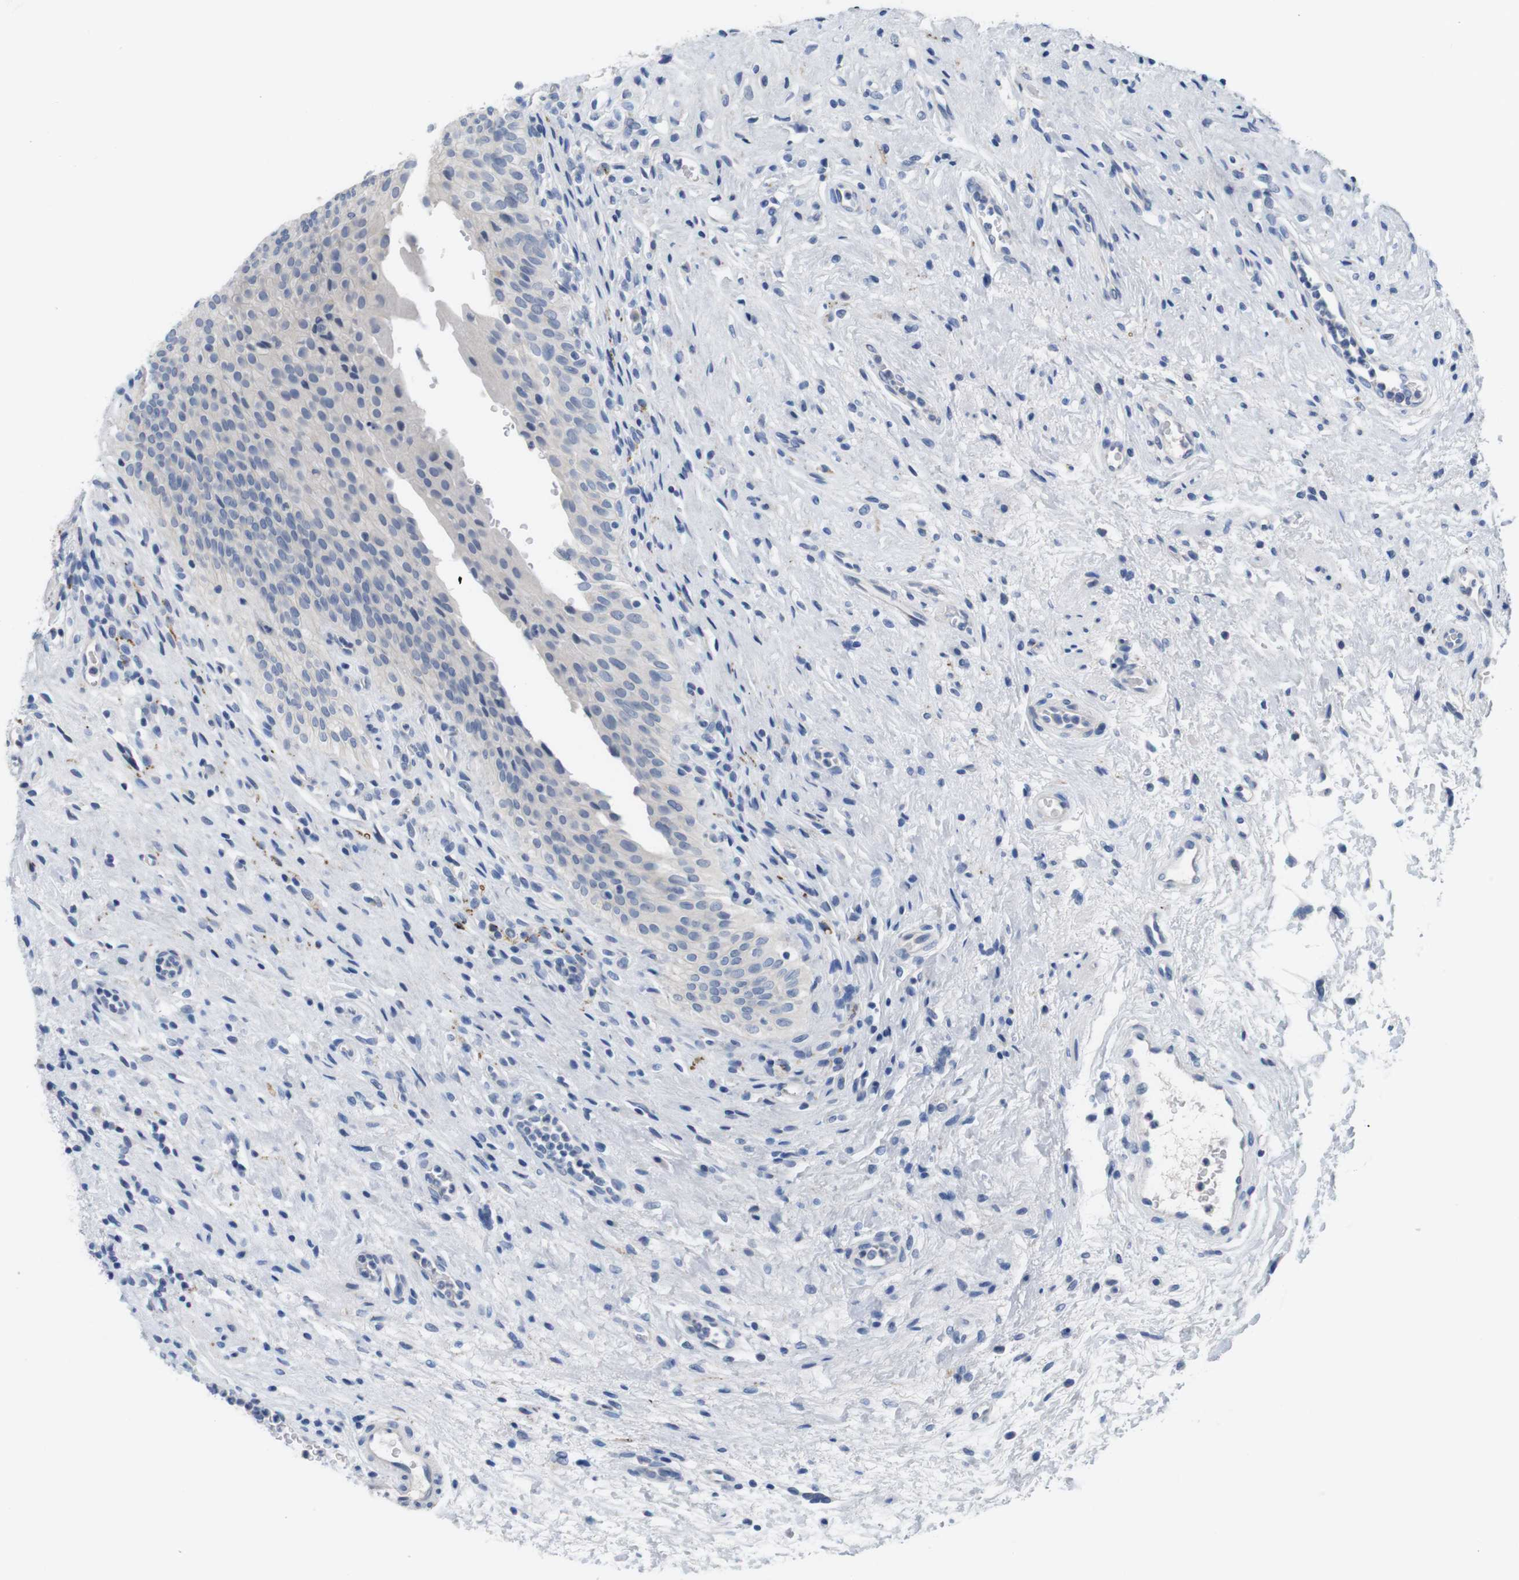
{"staining": {"intensity": "negative", "quantity": "none", "location": "none"}, "tissue": "urinary bladder", "cell_type": "Urothelial cells", "image_type": "normal", "snomed": [{"axis": "morphology", "description": "Normal tissue, NOS"}, {"axis": "morphology", "description": "Urothelial carcinoma, High grade"}, {"axis": "topography", "description": "Urinary bladder"}], "caption": "Protein analysis of benign urinary bladder exhibits no significant staining in urothelial cells. Nuclei are stained in blue.", "gene": "MAP6", "patient": {"sex": "male", "age": 46}}